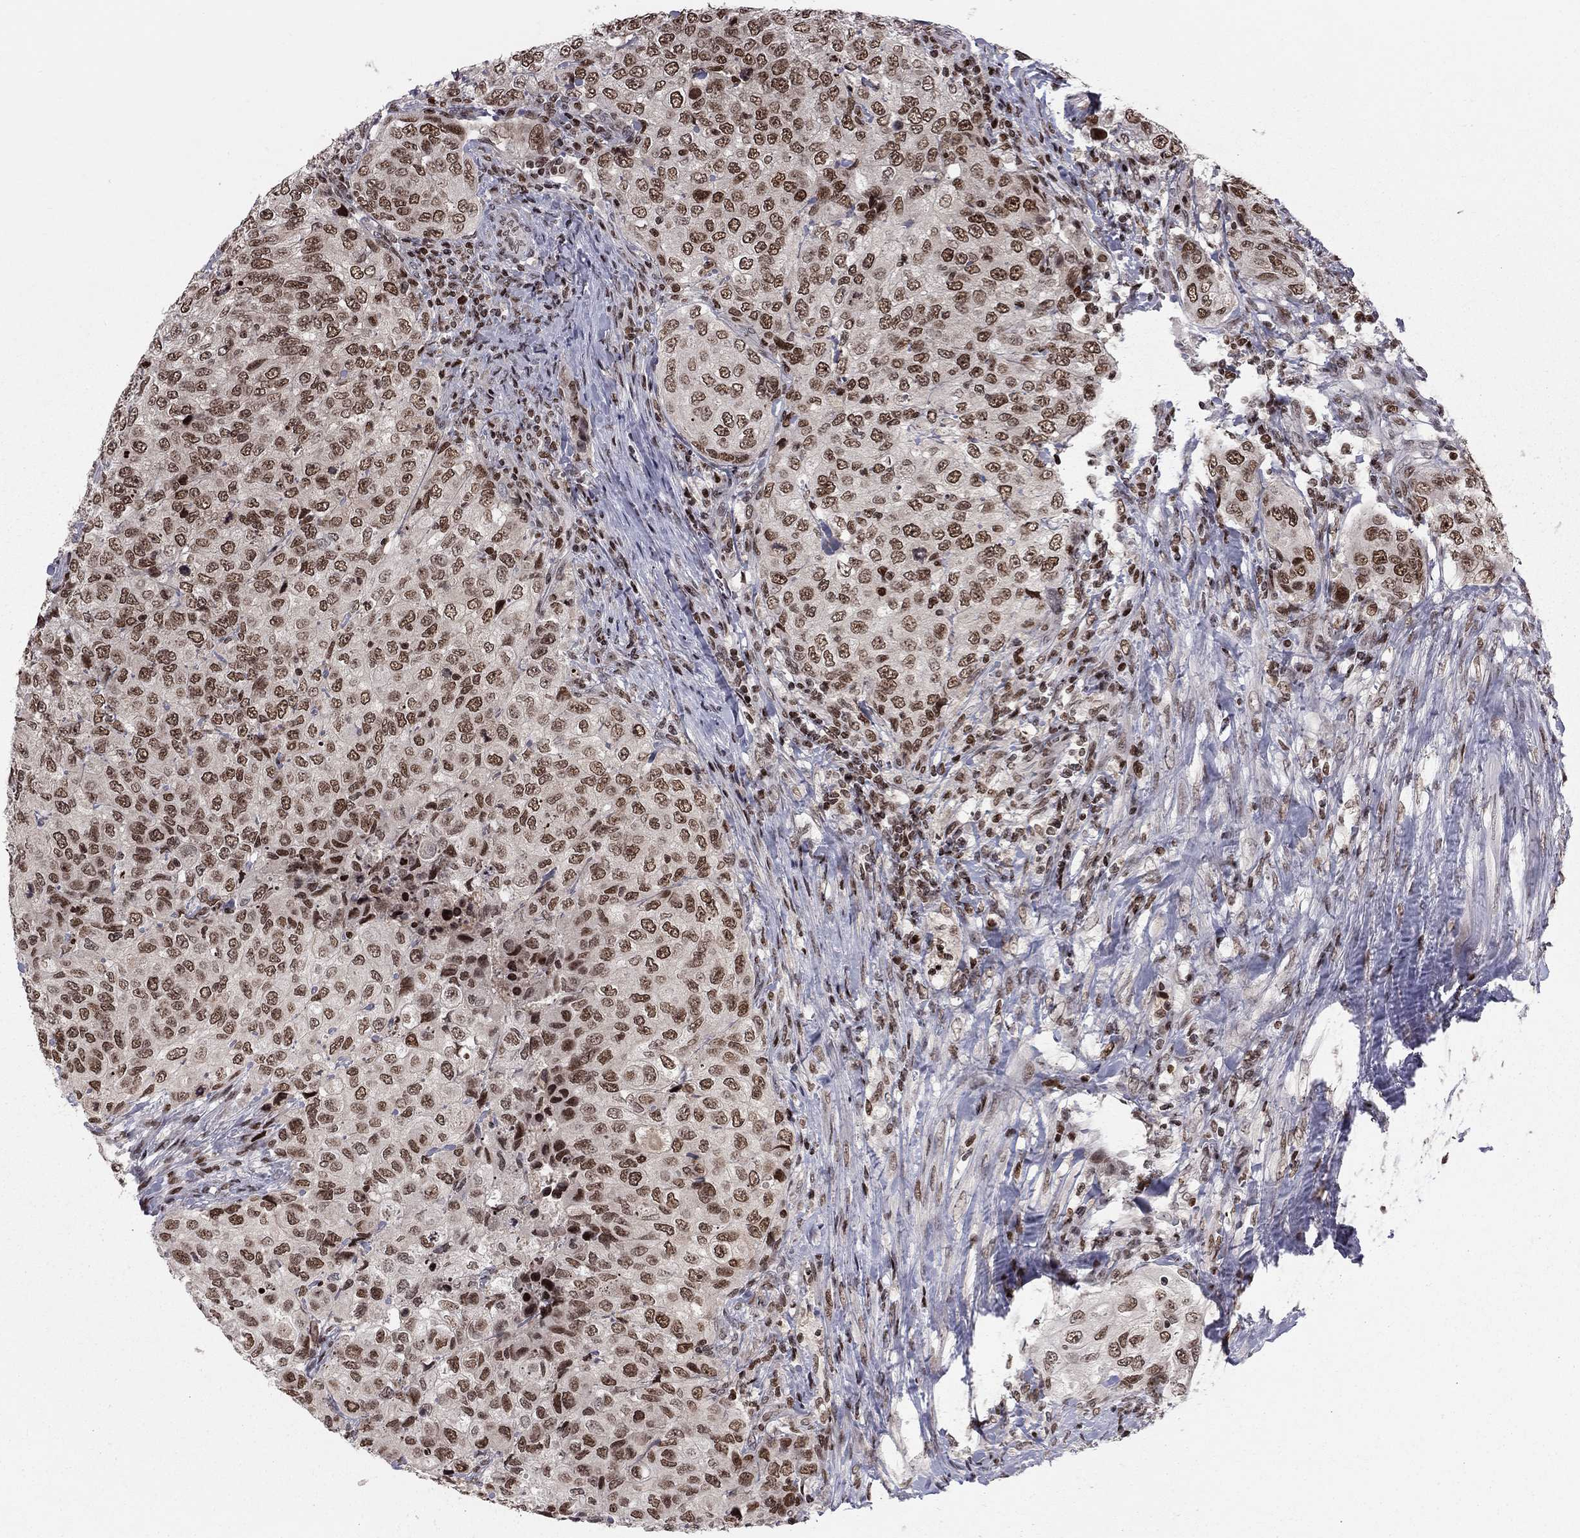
{"staining": {"intensity": "strong", "quantity": ">75%", "location": "nuclear"}, "tissue": "urothelial cancer", "cell_type": "Tumor cells", "image_type": "cancer", "snomed": [{"axis": "morphology", "description": "Urothelial carcinoma, High grade"}, {"axis": "topography", "description": "Urinary bladder"}], "caption": "Human urothelial cancer stained with a protein marker displays strong staining in tumor cells.", "gene": "RNASEH2C", "patient": {"sex": "female", "age": 78}}